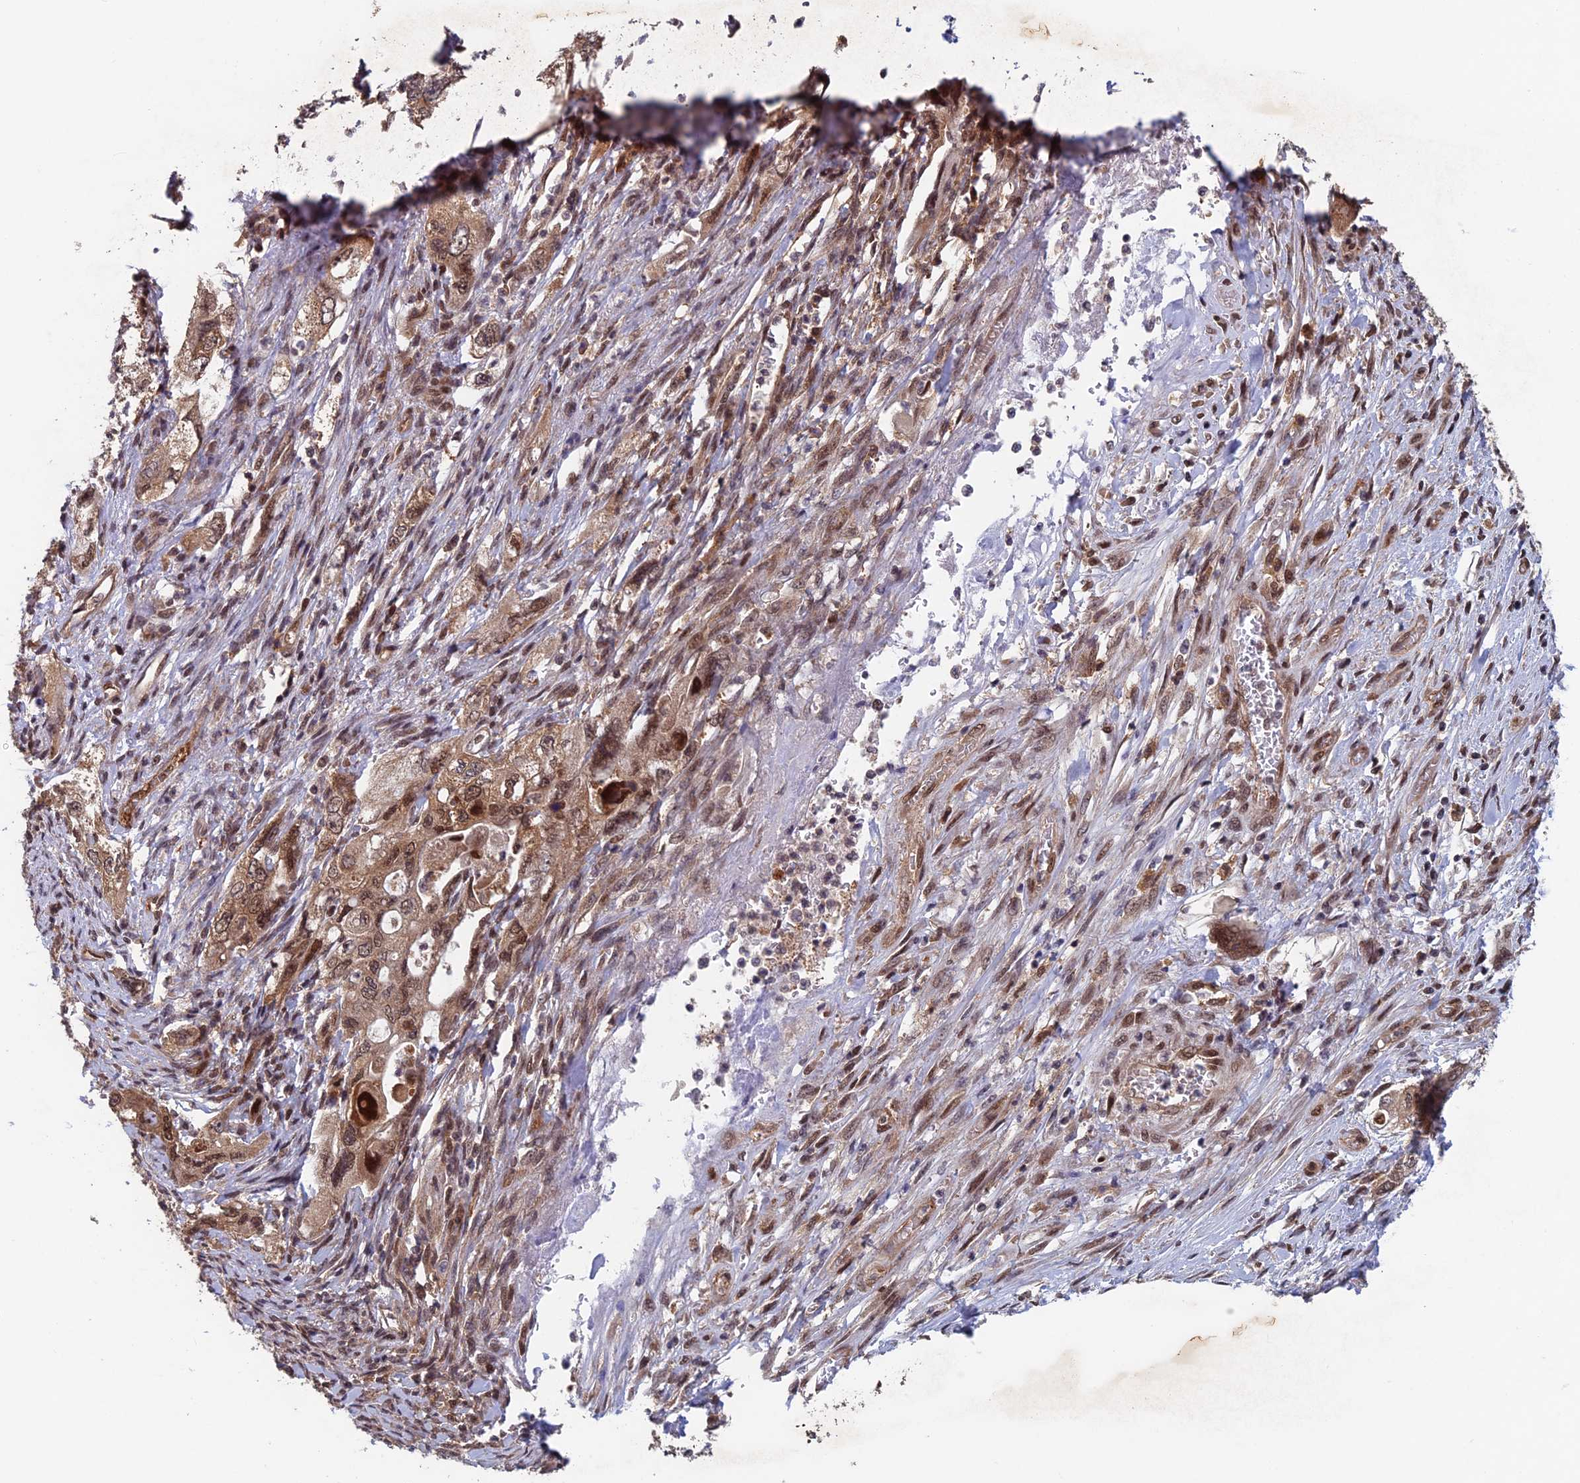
{"staining": {"intensity": "moderate", "quantity": ">75%", "location": "cytoplasmic/membranous,nuclear"}, "tissue": "pancreatic cancer", "cell_type": "Tumor cells", "image_type": "cancer", "snomed": [{"axis": "morphology", "description": "Adenocarcinoma, NOS"}, {"axis": "topography", "description": "Pancreas"}], "caption": "Immunohistochemistry micrograph of neoplastic tissue: pancreatic adenocarcinoma stained using immunohistochemistry (IHC) shows medium levels of moderate protein expression localized specifically in the cytoplasmic/membranous and nuclear of tumor cells, appearing as a cytoplasmic/membranous and nuclear brown color.", "gene": "FAM53C", "patient": {"sex": "female", "age": 73}}